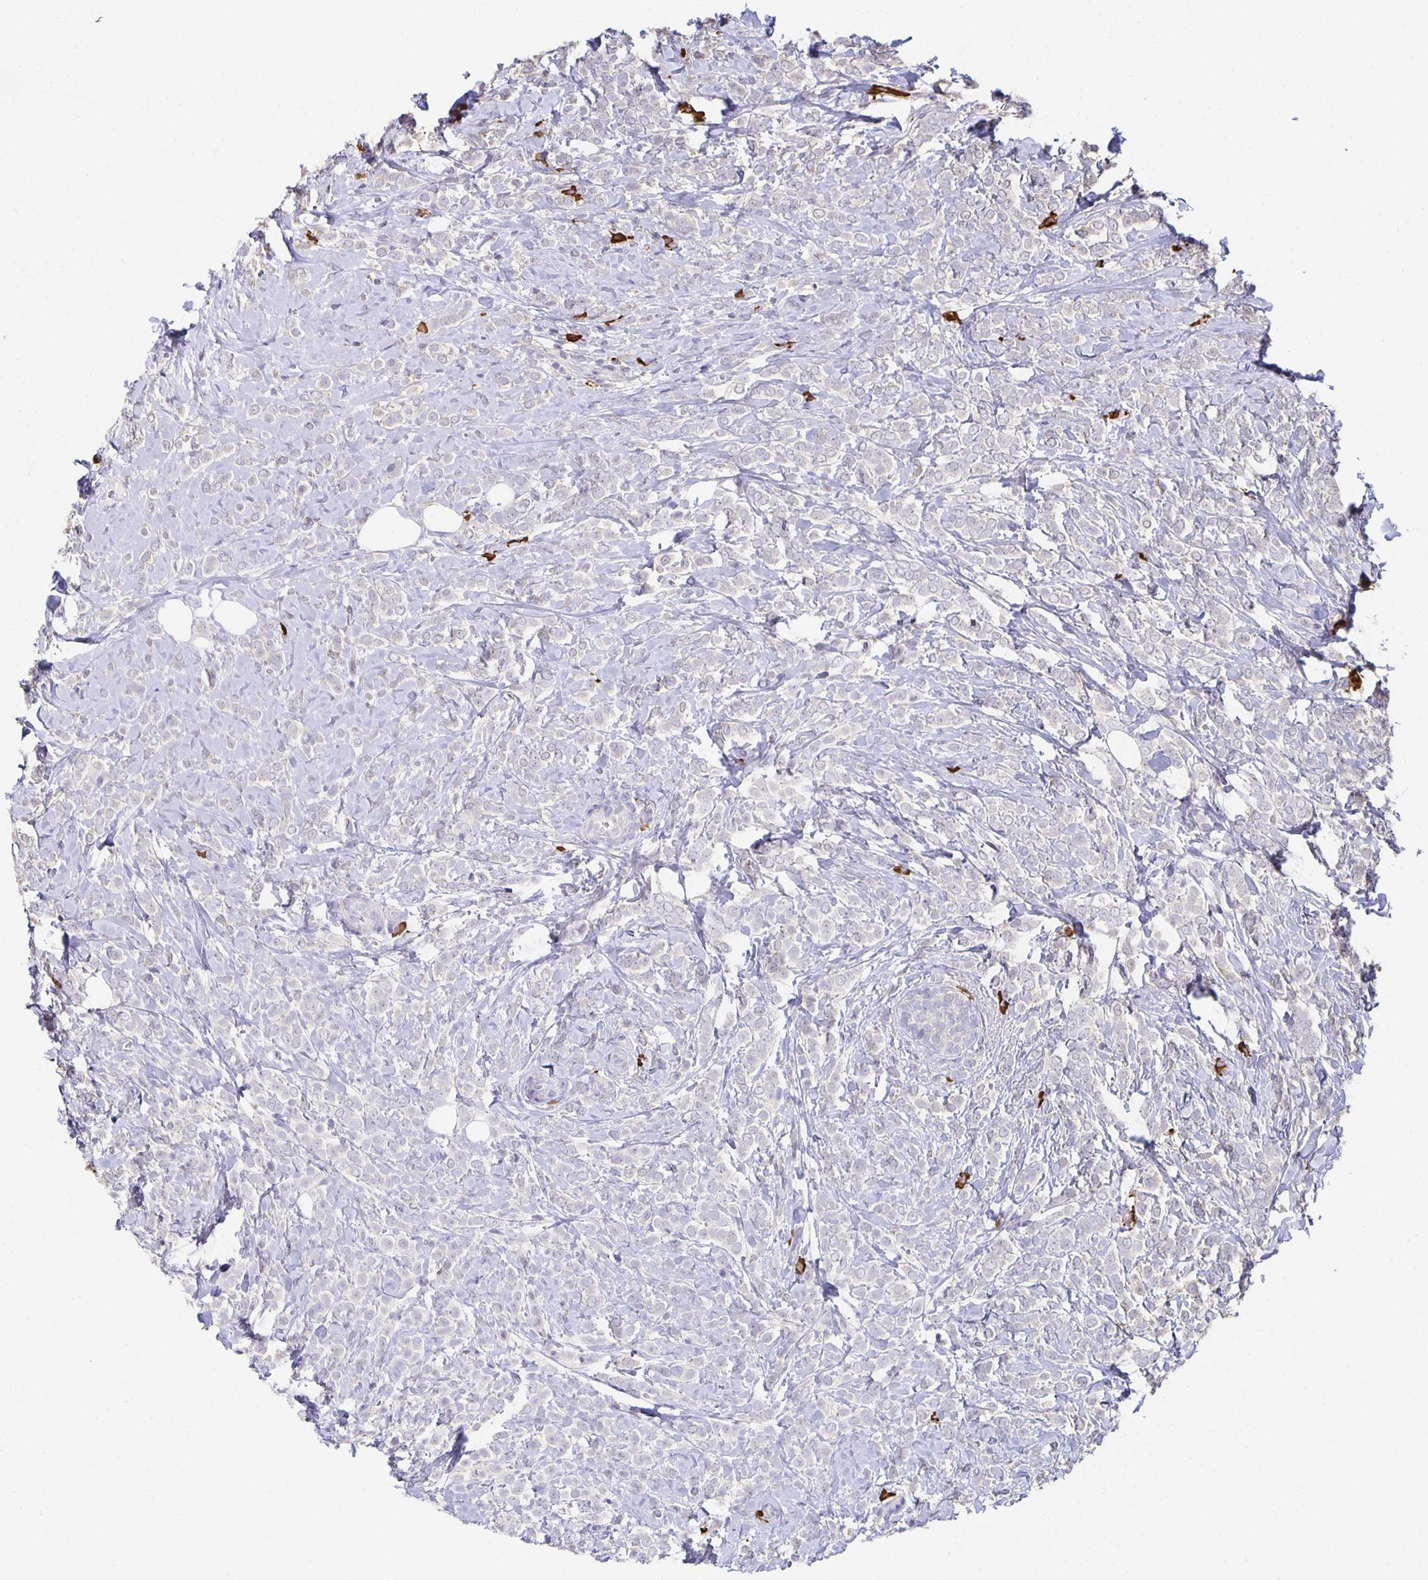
{"staining": {"intensity": "negative", "quantity": "none", "location": "none"}, "tissue": "breast cancer", "cell_type": "Tumor cells", "image_type": "cancer", "snomed": [{"axis": "morphology", "description": "Lobular carcinoma"}, {"axis": "topography", "description": "Breast"}], "caption": "IHC of human breast lobular carcinoma displays no positivity in tumor cells.", "gene": "ZNF692", "patient": {"sex": "female", "age": 49}}